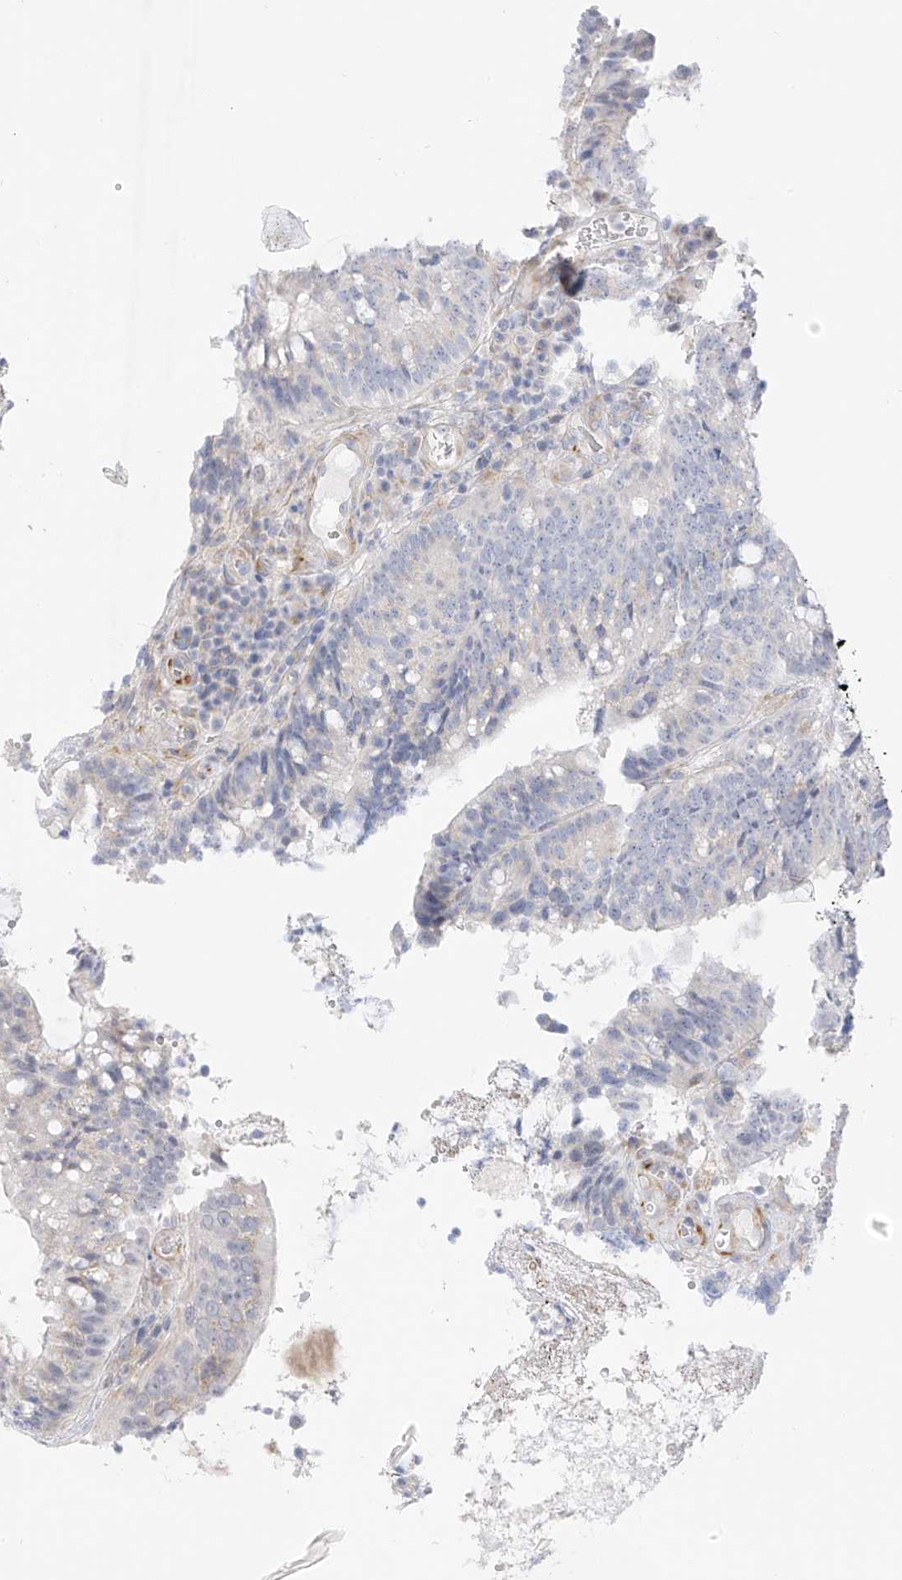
{"staining": {"intensity": "negative", "quantity": "none", "location": "none"}, "tissue": "colorectal cancer", "cell_type": "Tumor cells", "image_type": "cancer", "snomed": [{"axis": "morphology", "description": "Adenocarcinoma, NOS"}, {"axis": "topography", "description": "Colon"}], "caption": "Tumor cells are negative for protein expression in human colorectal adenocarcinoma.", "gene": "HS6ST2", "patient": {"sex": "female", "age": 66}}